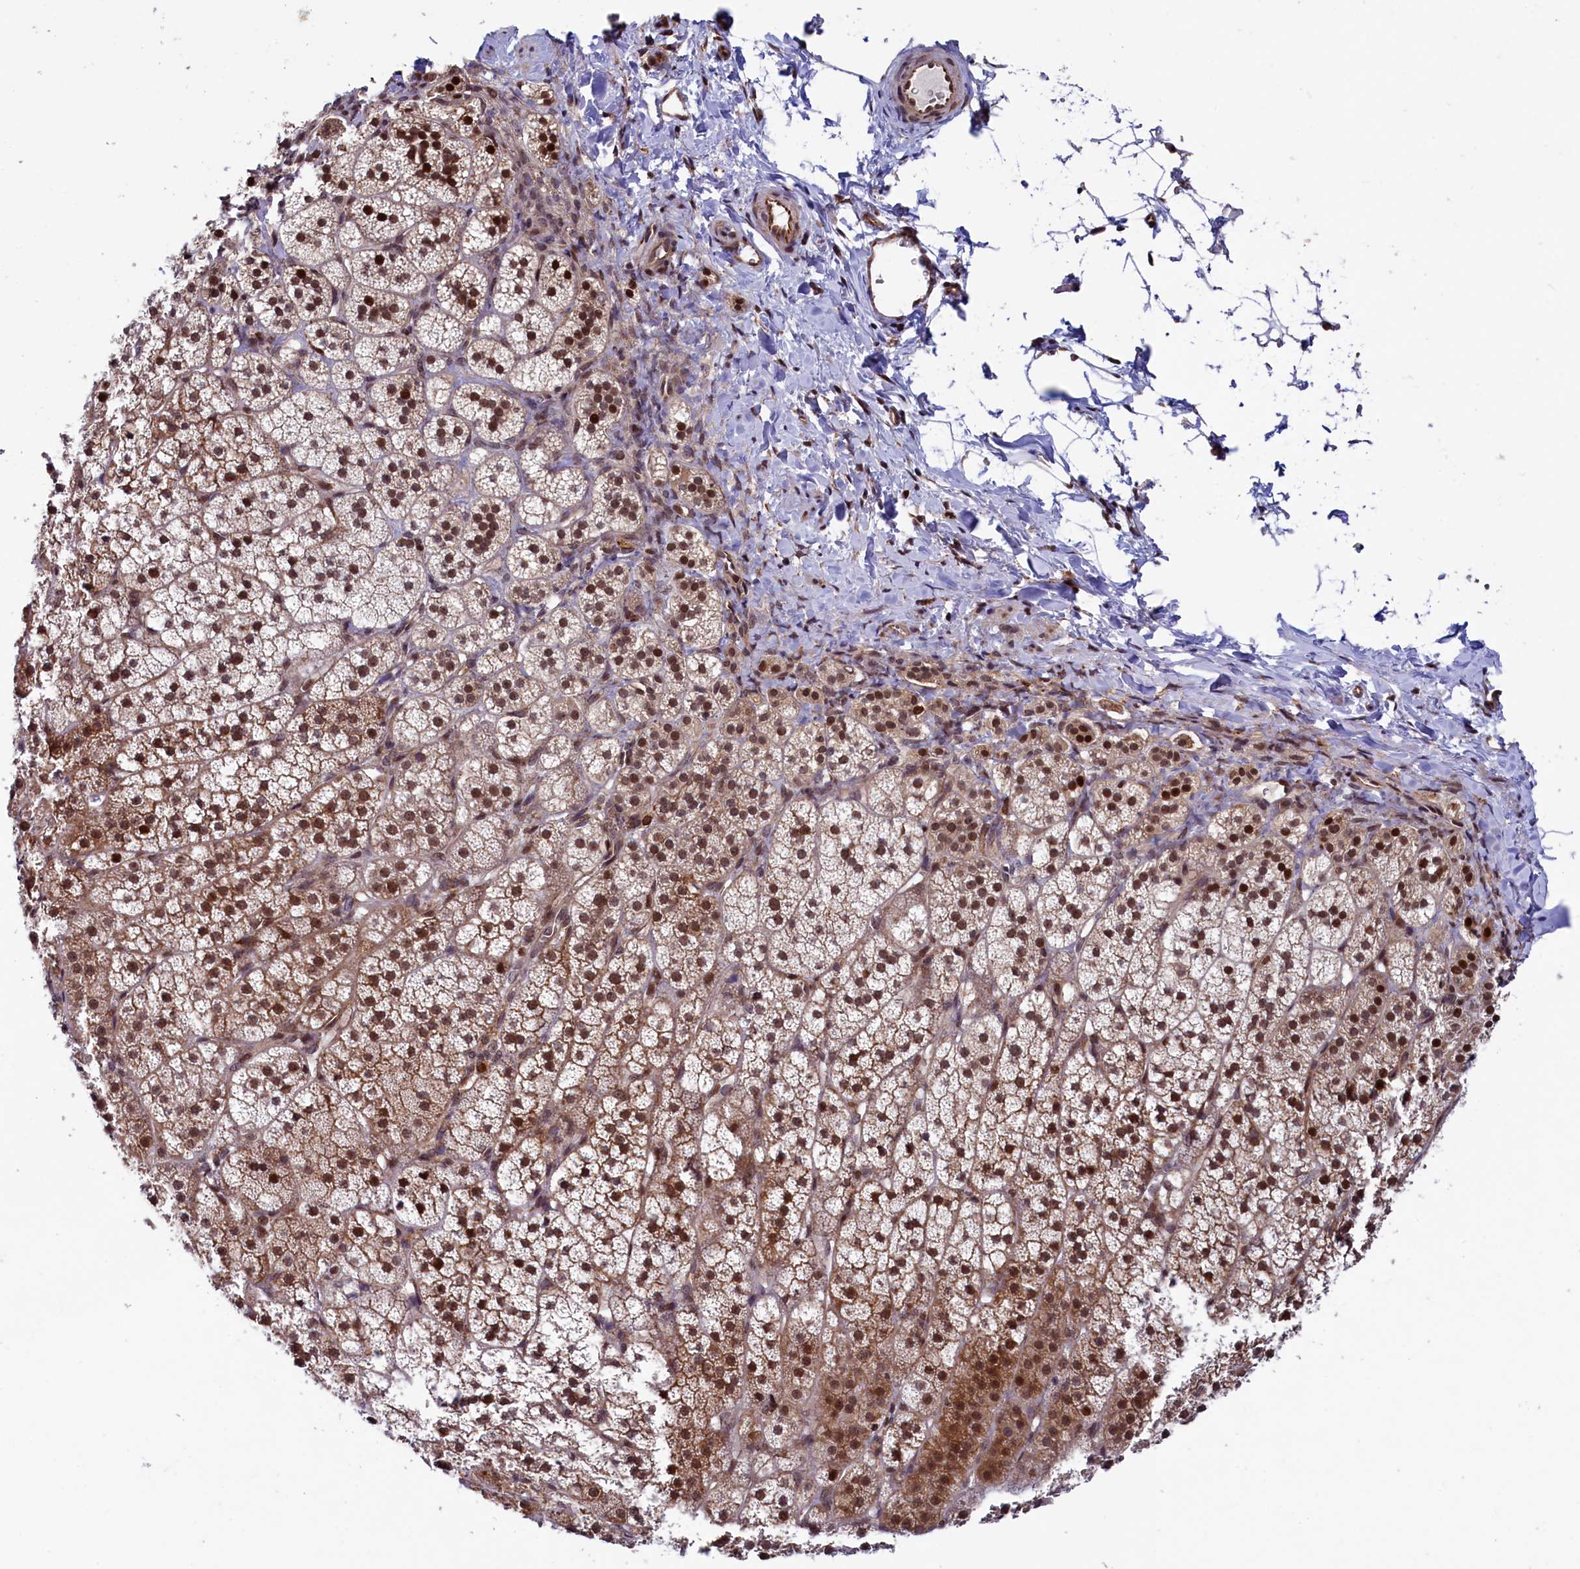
{"staining": {"intensity": "moderate", "quantity": ">75%", "location": "cytoplasmic/membranous,nuclear"}, "tissue": "adrenal gland", "cell_type": "Glandular cells", "image_type": "normal", "snomed": [{"axis": "morphology", "description": "Normal tissue, NOS"}, {"axis": "topography", "description": "Adrenal gland"}], "caption": "Brown immunohistochemical staining in unremarkable human adrenal gland reveals moderate cytoplasmic/membranous,nuclear staining in approximately >75% of glandular cells.", "gene": "LEO1", "patient": {"sex": "female", "age": 44}}